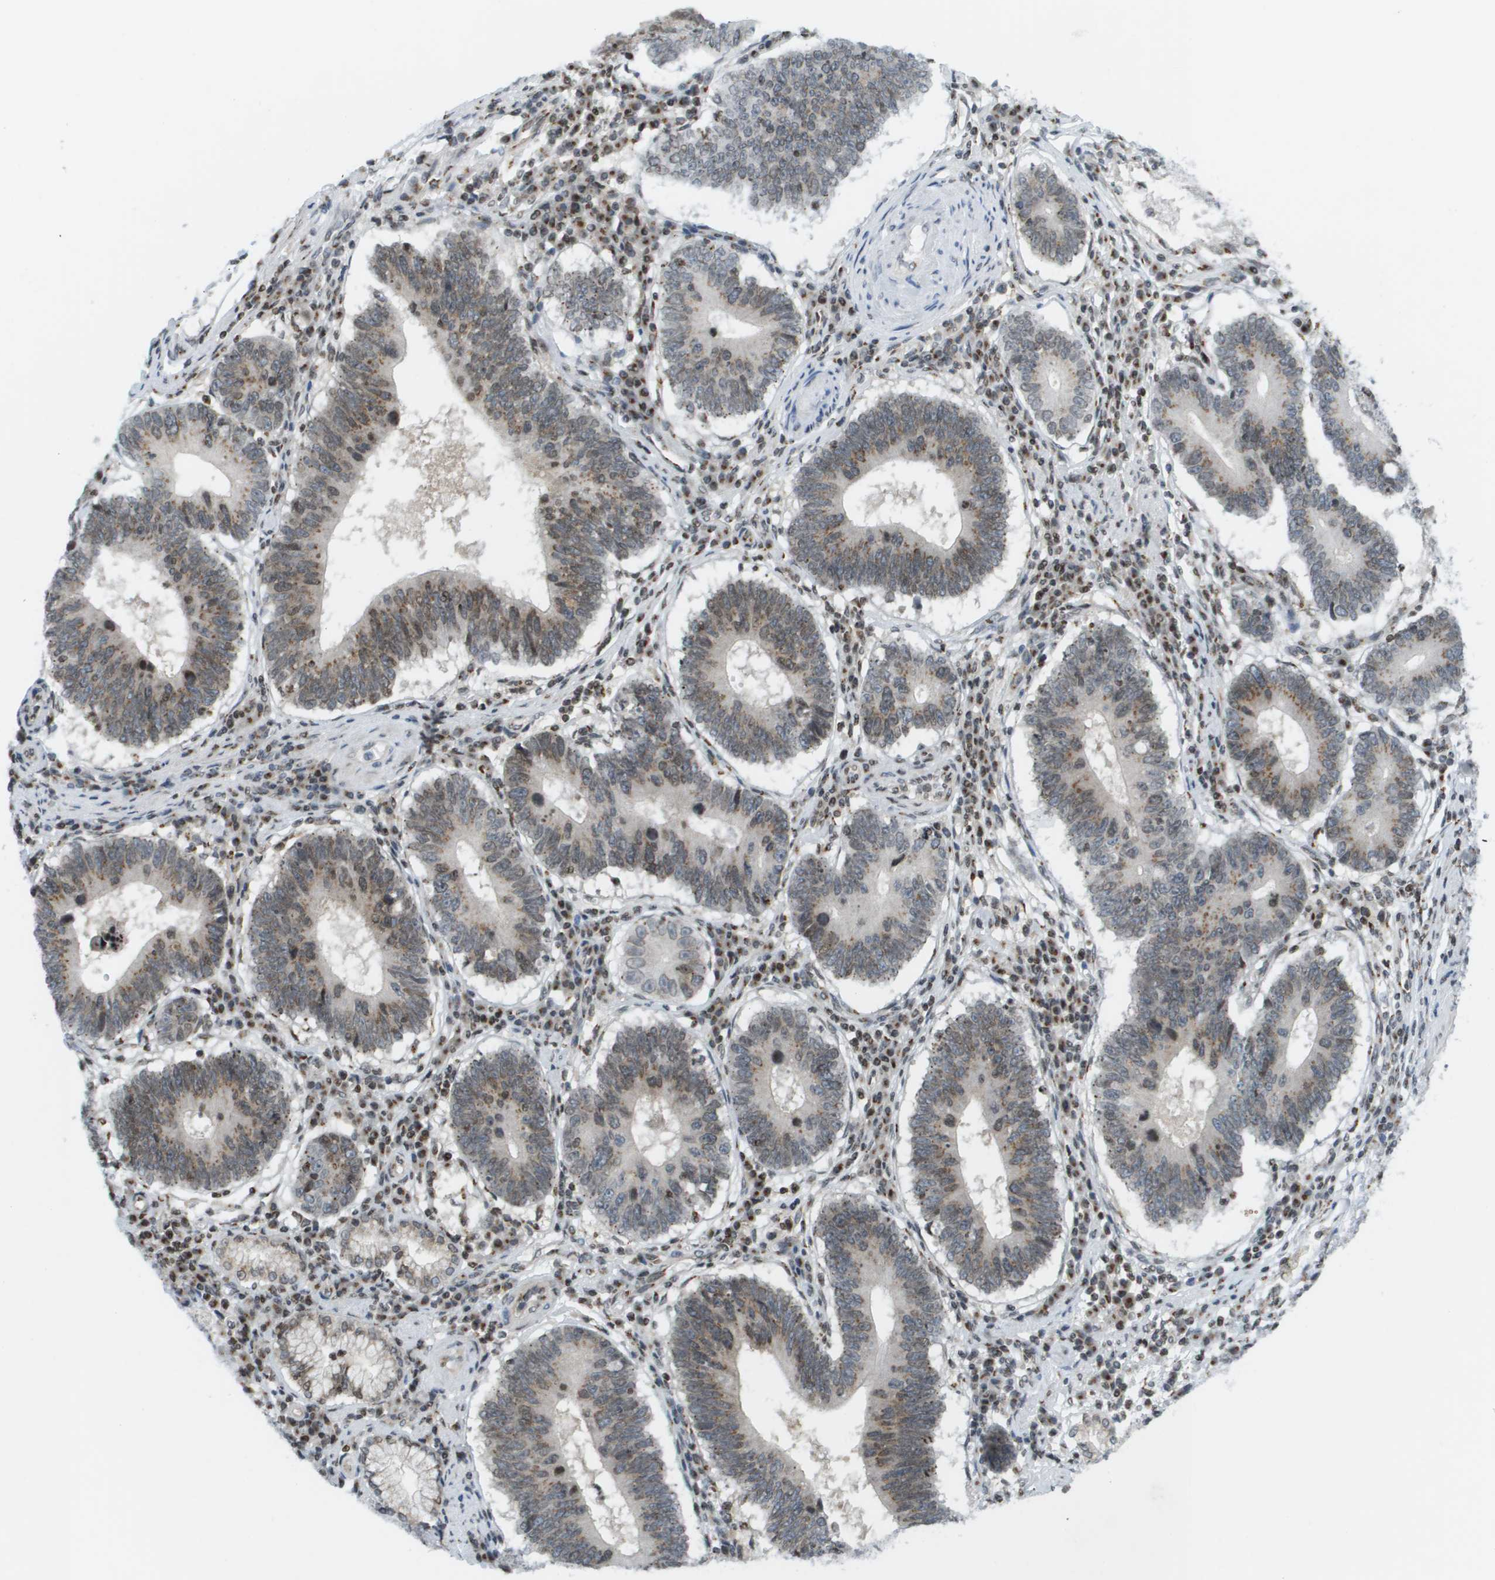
{"staining": {"intensity": "moderate", "quantity": ">75%", "location": "cytoplasmic/membranous,nuclear"}, "tissue": "stomach cancer", "cell_type": "Tumor cells", "image_type": "cancer", "snomed": [{"axis": "morphology", "description": "Adenocarcinoma, NOS"}, {"axis": "topography", "description": "Stomach"}], "caption": "Stomach adenocarcinoma stained for a protein (brown) reveals moderate cytoplasmic/membranous and nuclear positive expression in about >75% of tumor cells.", "gene": "EVC", "patient": {"sex": "male", "age": 59}}